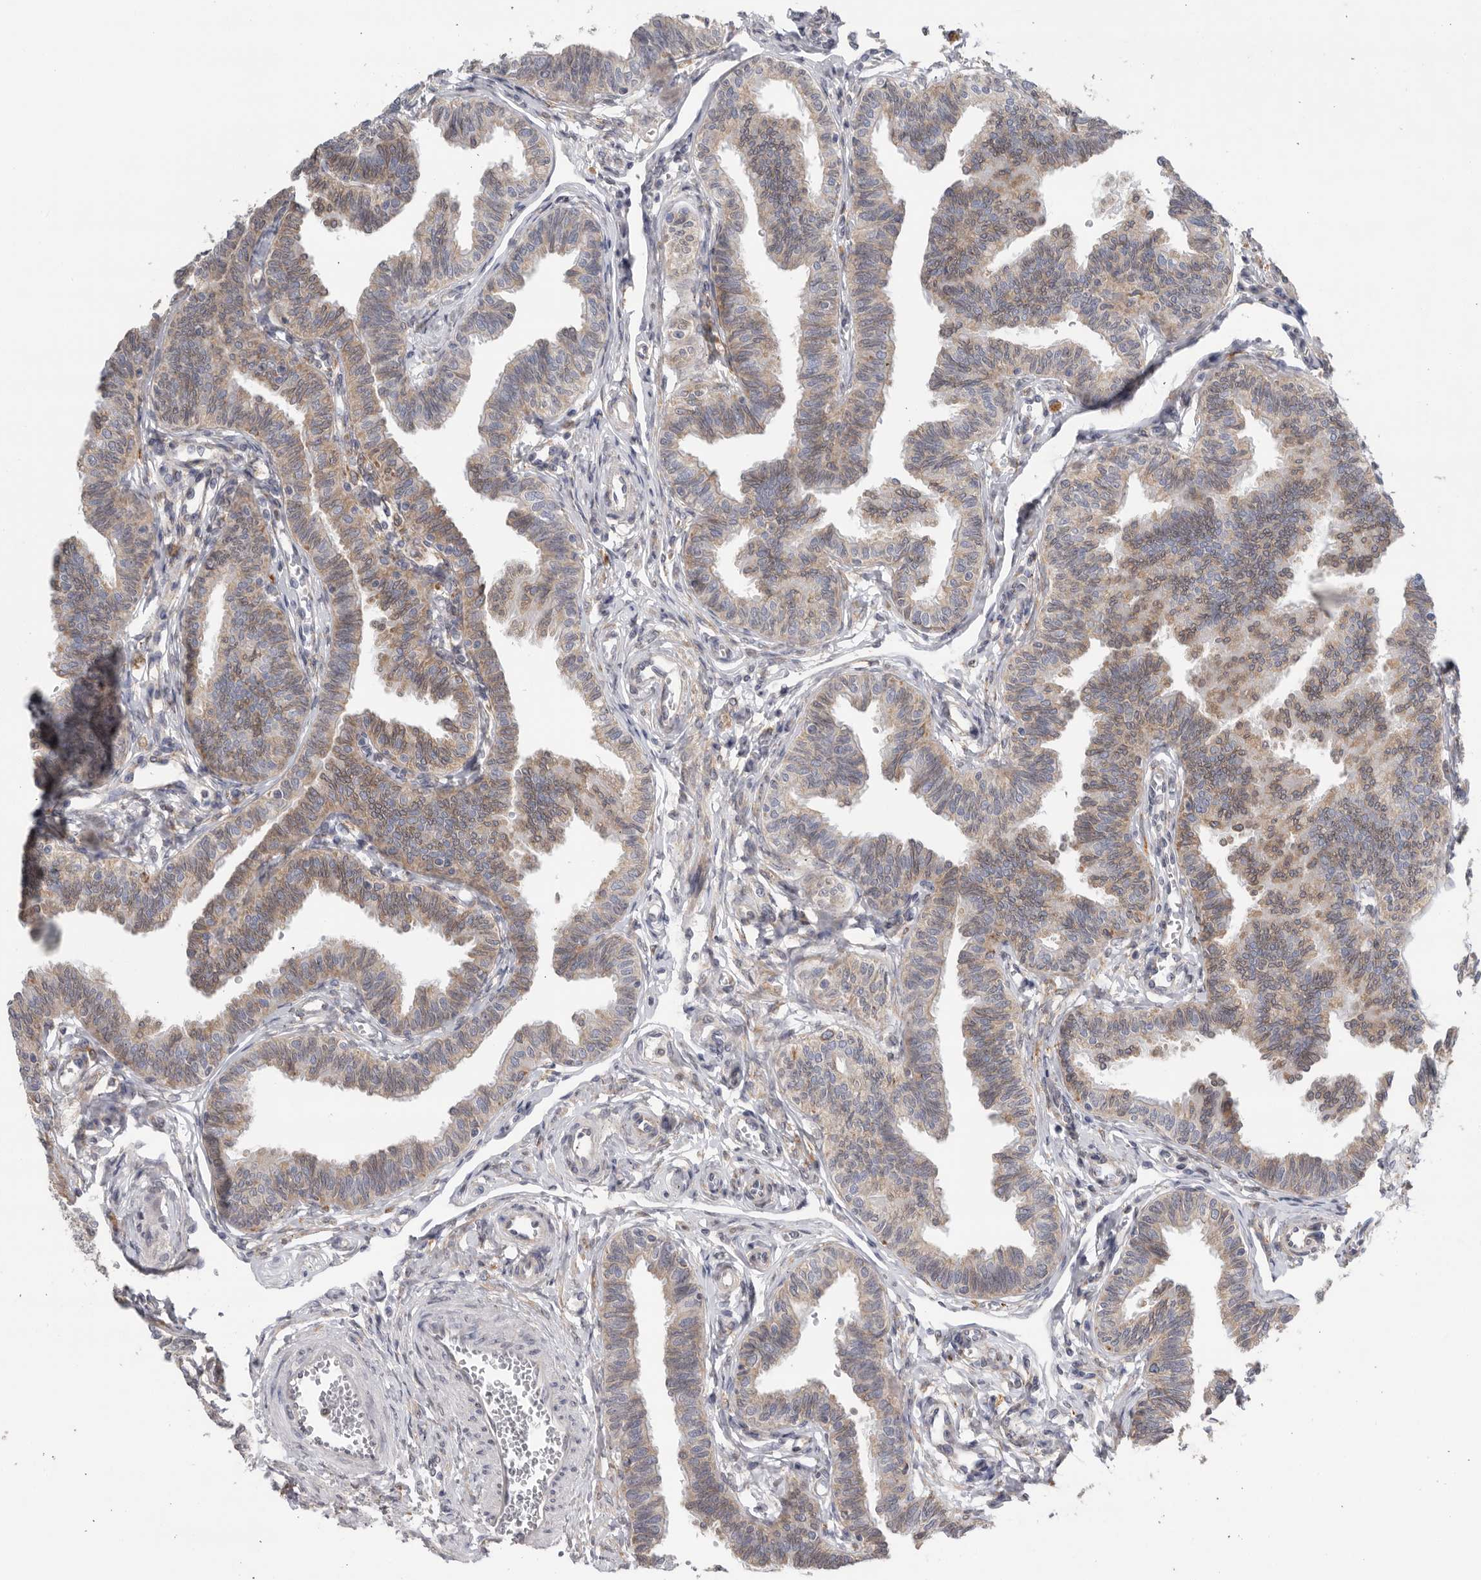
{"staining": {"intensity": "weak", "quantity": "25%-75%", "location": "cytoplasmic/membranous,nuclear"}, "tissue": "fallopian tube", "cell_type": "Glandular cells", "image_type": "normal", "snomed": [{"axis": "morphology", "description": "Normal tissue, NOS"}, {"axis": "topography", "description": "Fallopian tube"}, {"axis": "topography", "description": "Ovary"}], "caption": "IHC micrograph of benign fallopian tube stained for a protein (brown), which reveals low levels of weak cytoplasmic/membranous,nuclear positivity in about 25%-75% of glandular cells.", "gene": "GANAB", "patient": {"sex": "female", "age": 23}}